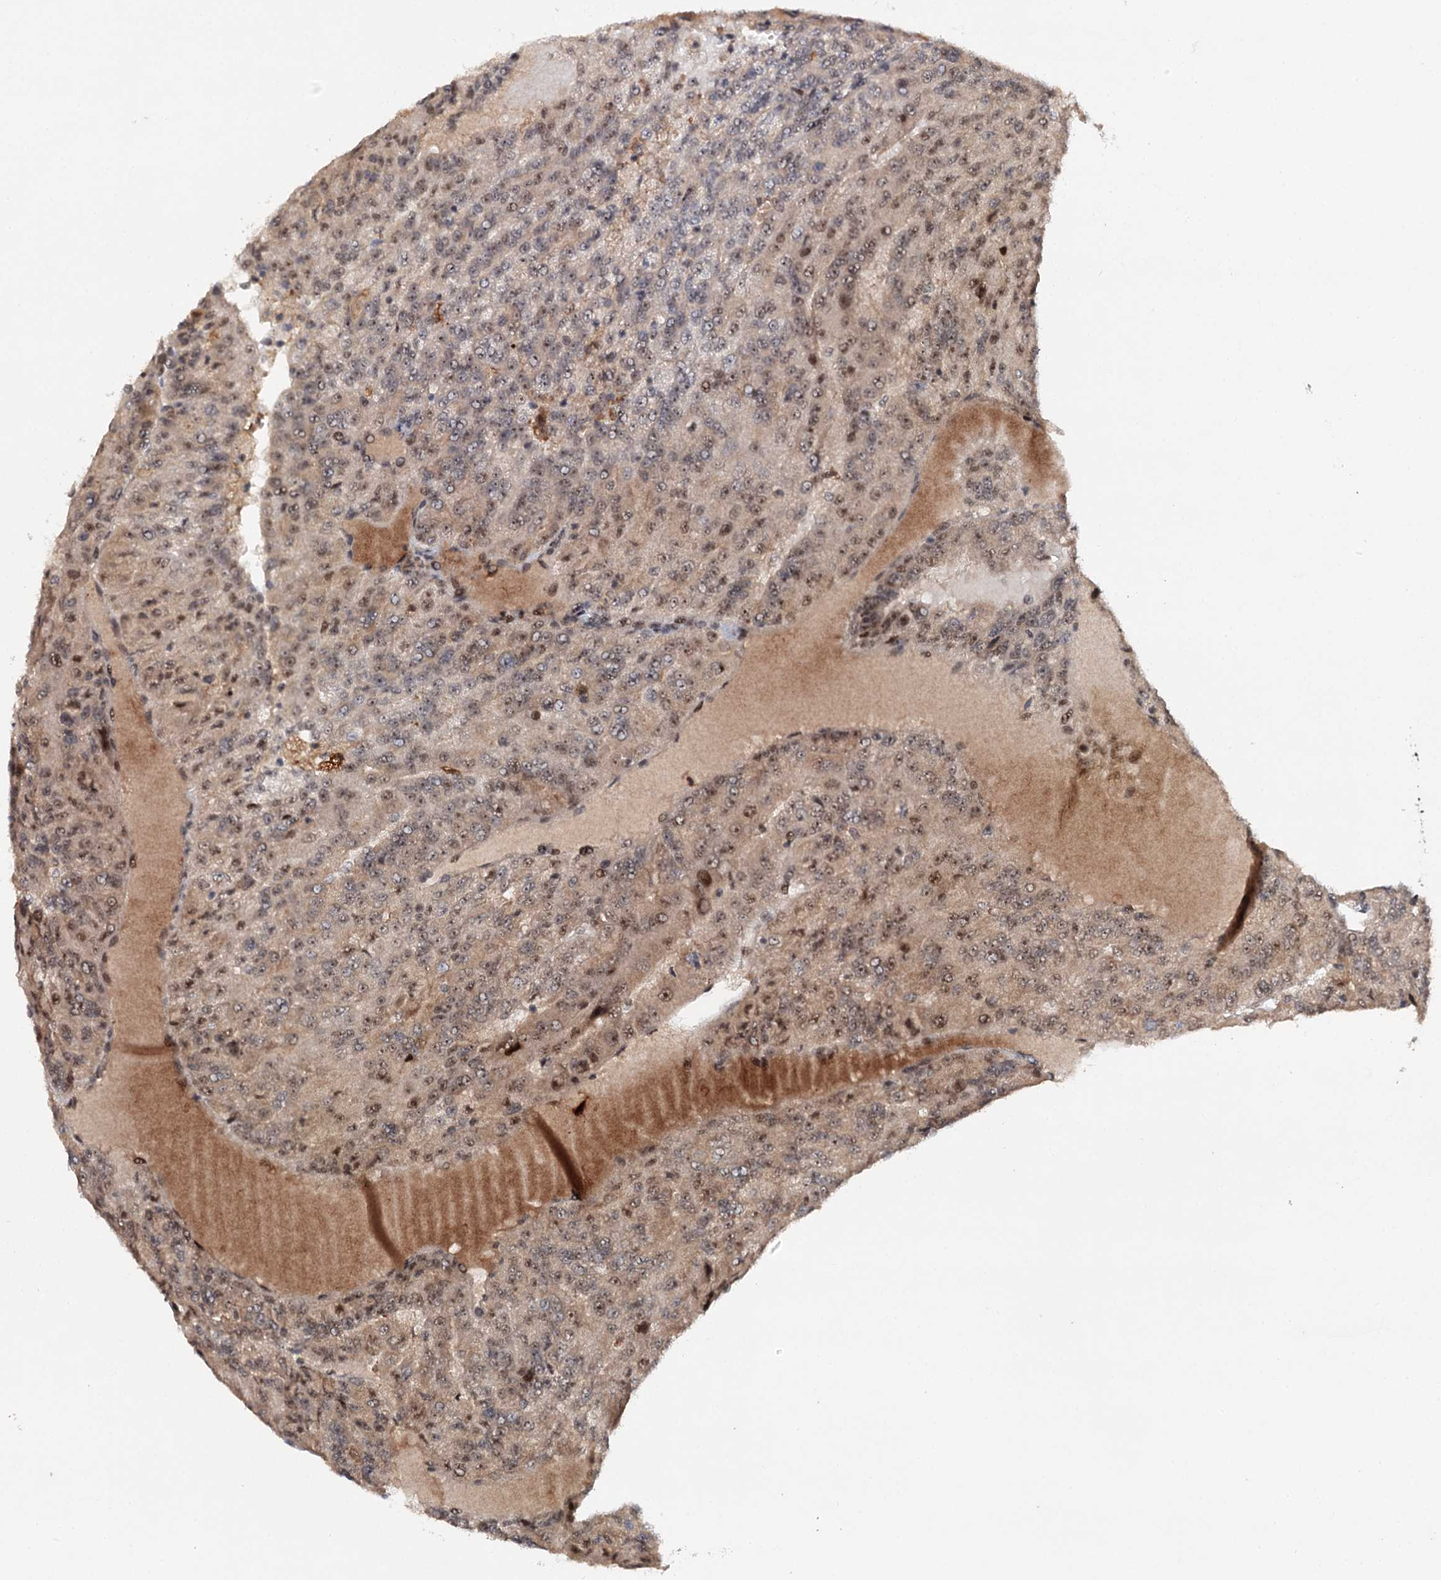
{"staining": {"intensity": "moderate", "quantity": "25%-75%", "location": "nuclear"}, "tissue": "renal cancer", "cell_type": "Tumor cells", "image_type": "cancer", "snomed": [{"axis": "morphology", "description": "Adenocarcinoma, NOS"}, {"axis": "topography", "description": "Kidney"}], "caption": "The histopathology image displays staining of renal cancer (adenocarcinoma), revealing moderate nuclear protein staining (brown color) within tumor cells.", "gene": "BUD13", "patient": {"sex": "female", "age": 63}}